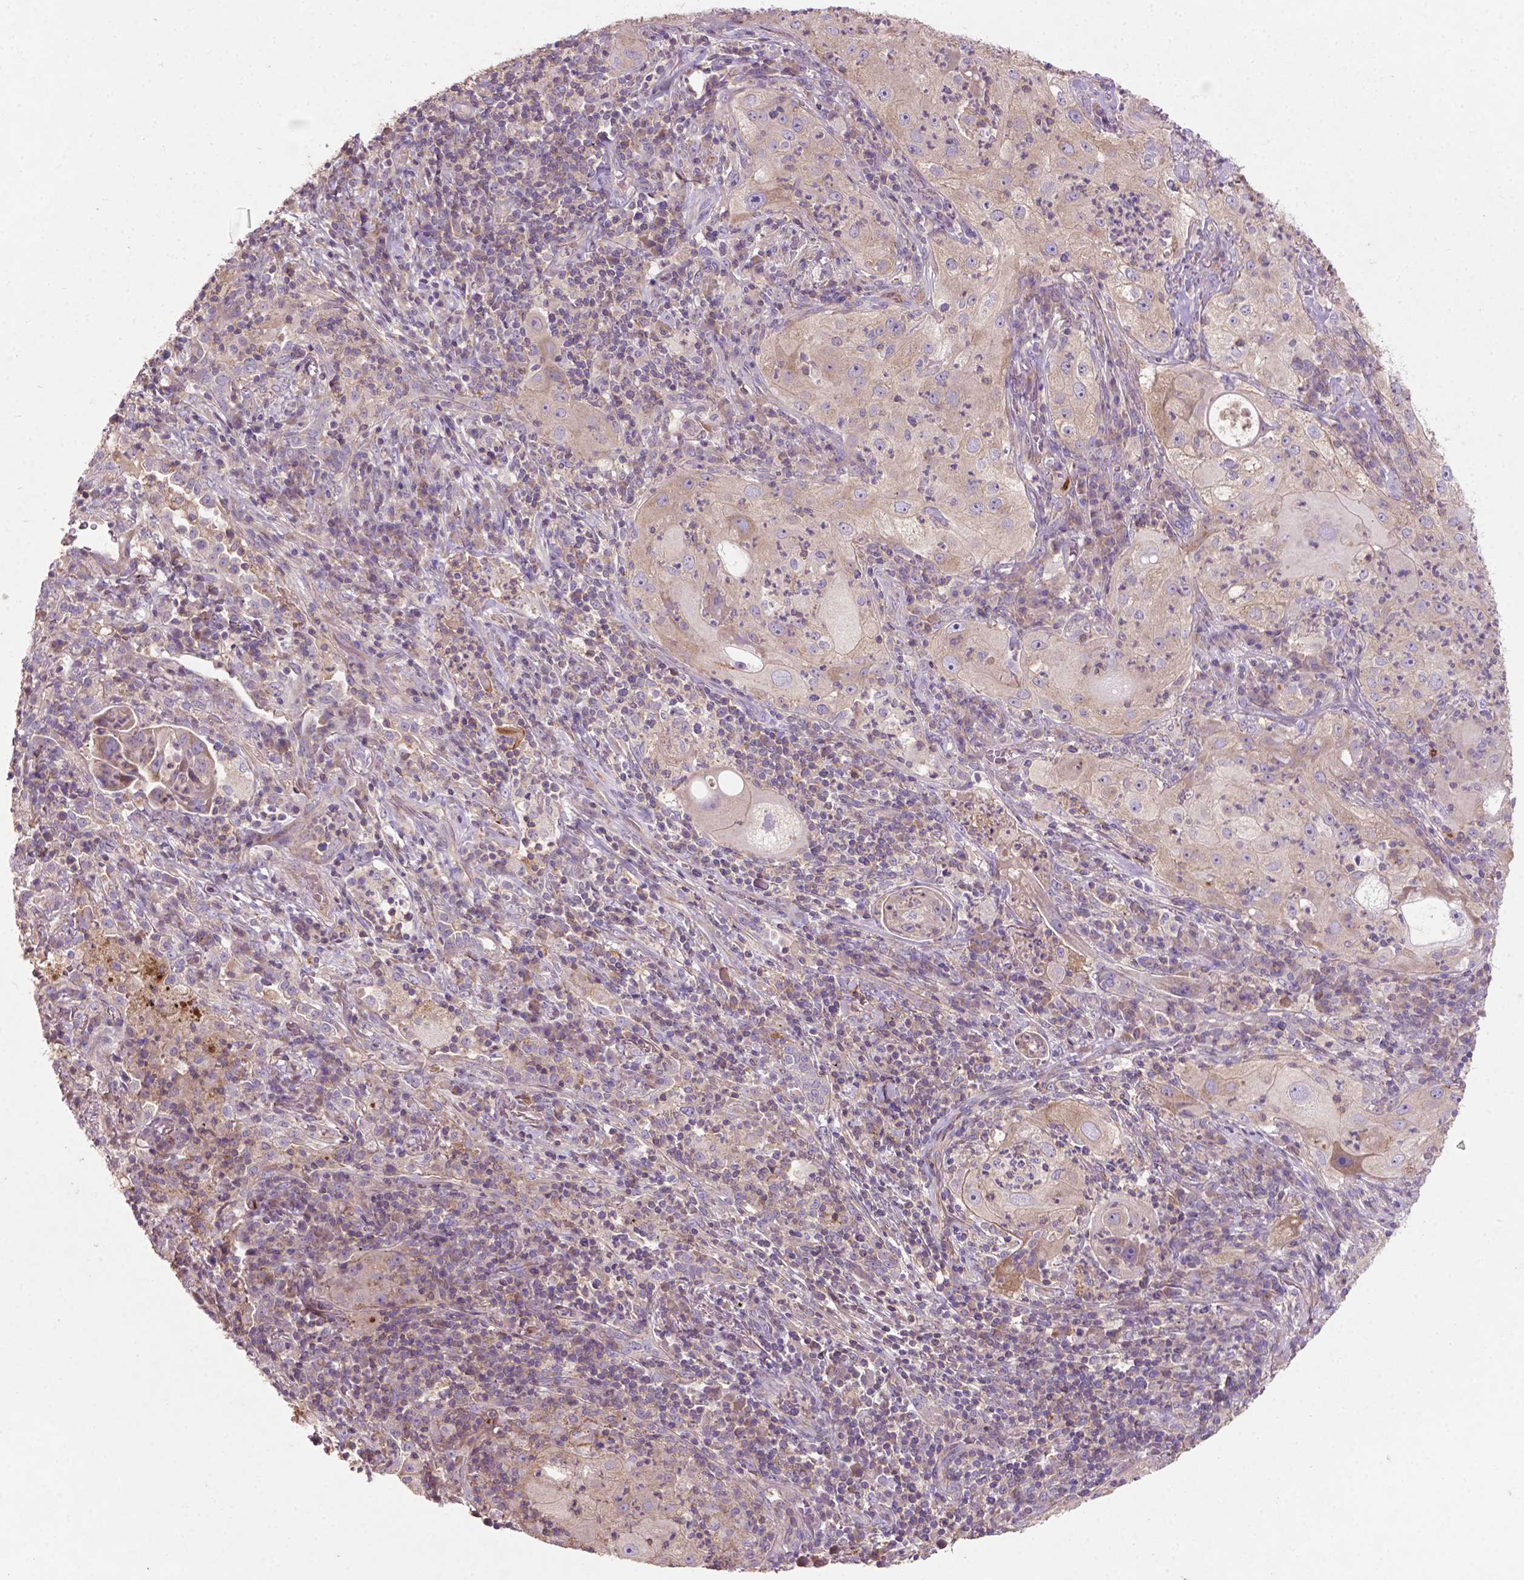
{"staining": {"intensity": "negative", "quantity": "none", "location": "none"}, "tissue": "lung cancer", "cell_type": "Tumor cells", "image_type": "cancer", "snomed": [{"axis": "morphology", "description": "Squamous cell carcinoma, NOS"}, {"axis": "topography", "description": "Lung"}], "caption": "This histopathology image is of lung cancer (squamous cell carcinoma) stained with immunohistochemistry to label a protein in brown with the nuclei are counter-stained blue. There is no expression in tumor cells.", "gene": "BMP4", "patient": {"sex": "female", "age": 59}}